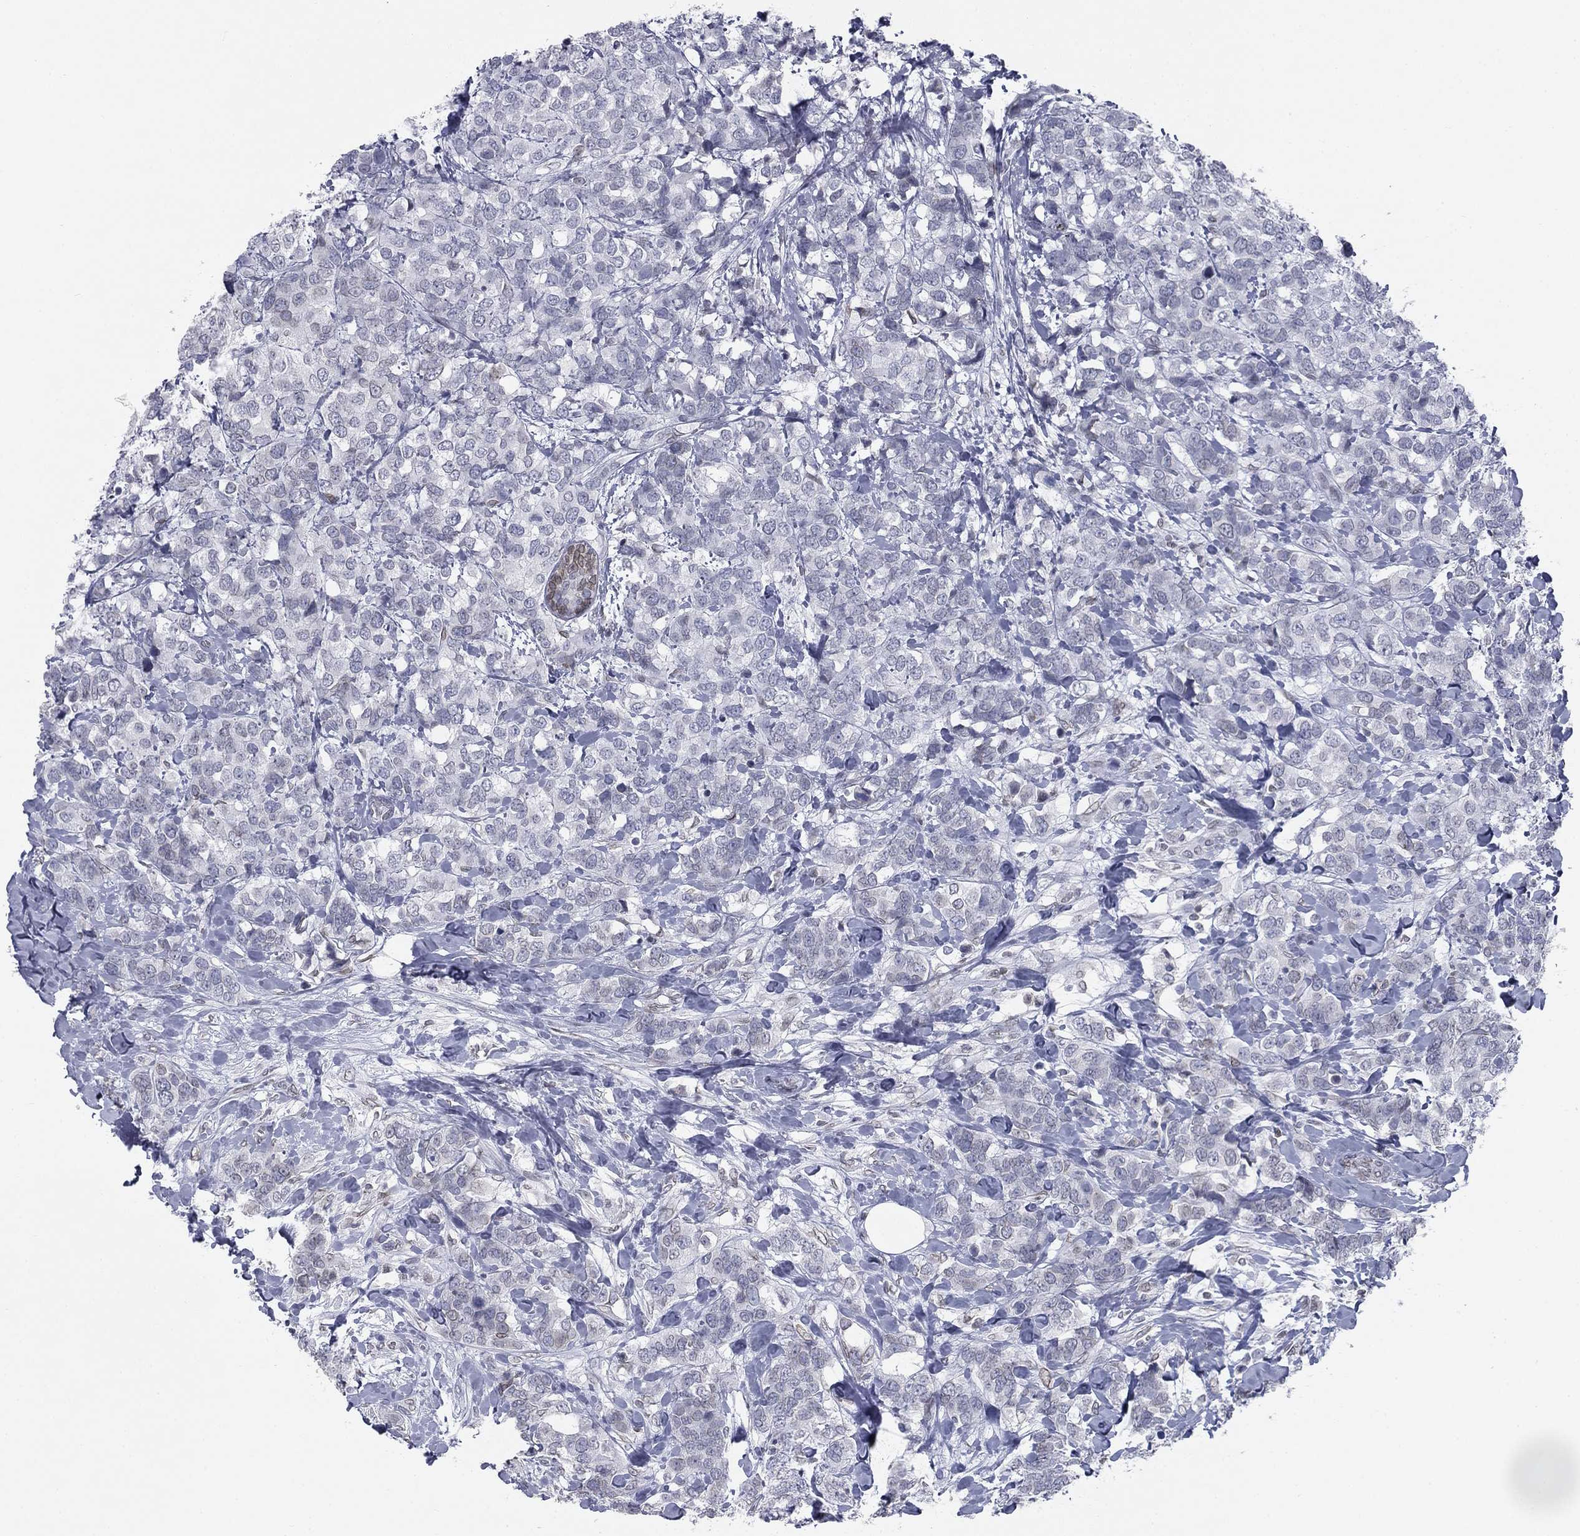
{"staining": {"intensity": "weak", "quantity": "<25%", "location": "nuclear"}, "tissue": "breast cancer", "cell_type": "Tumor cells", "image_type": "cancer", "snomed": [{"axis": "morphology", "description": "Lobular carcinoma"}, {"axis": "topography", "description": "Breast"}], "caption": "Human breast lobular carcinoma stained for a protein using immunohistochemistry exhibits no positivity in tumor cells.", "gene": "ALDOB", "patient": {"sex": "female", "age": 59}}